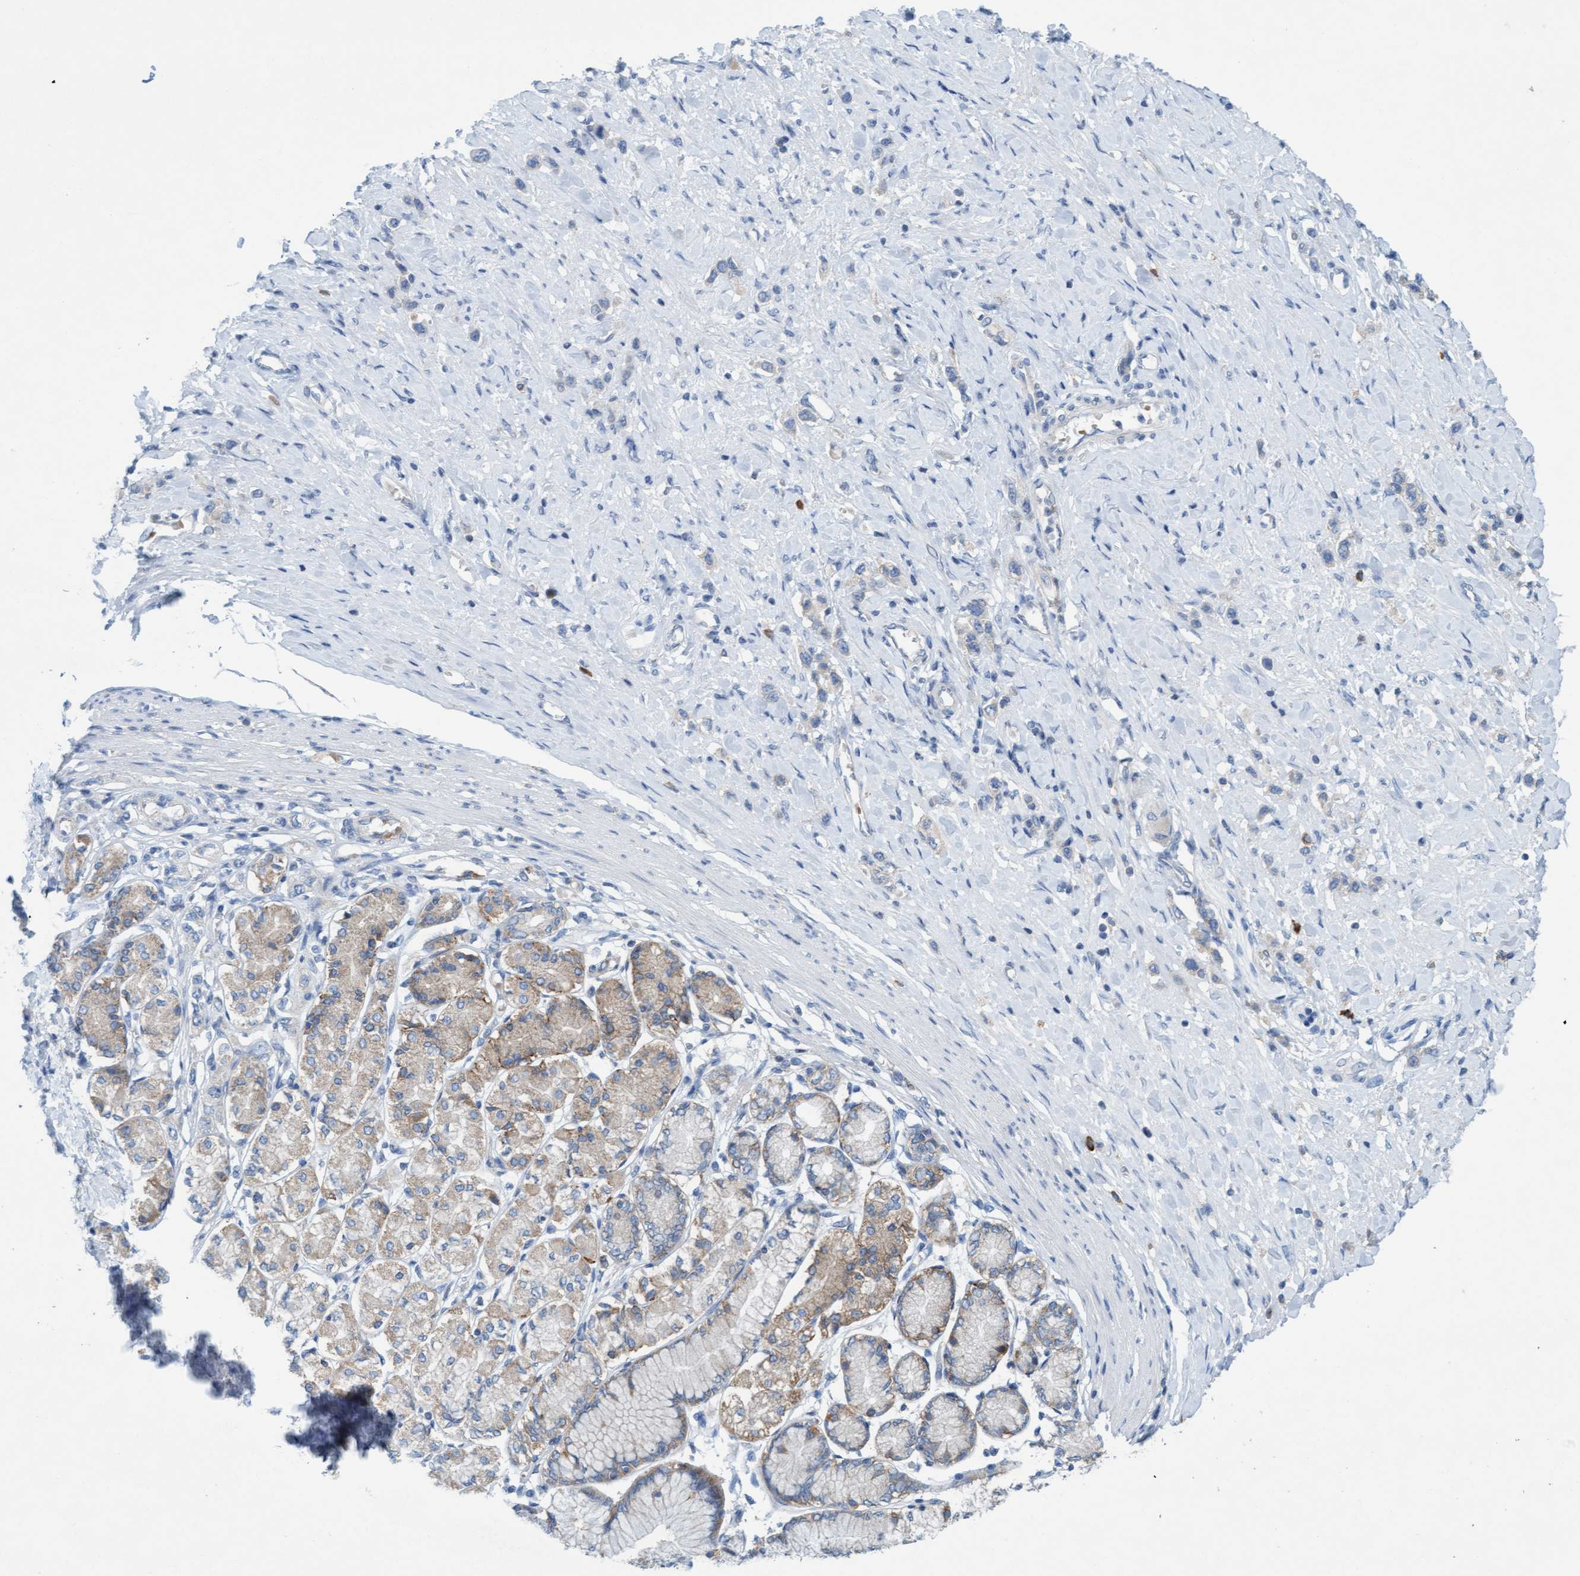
{"staining": {"intensity": "negative", "quantity": "none", "location": "none"}, "tissue": "stomach cancer", "cell_type": "Tumor cells", "image_type": "cancer", "snomed": [{"axis": "morphology", "description": "Adenocarcinoma, NOS"}, {"axis": "topography", "description": "Stomach"}], "caption": "Stomach cancer stained for a protein using IHC exhibits no expression tumor cells.", "gene": "SIGIRR", "patient": {"sex": "female", "age": 65}}